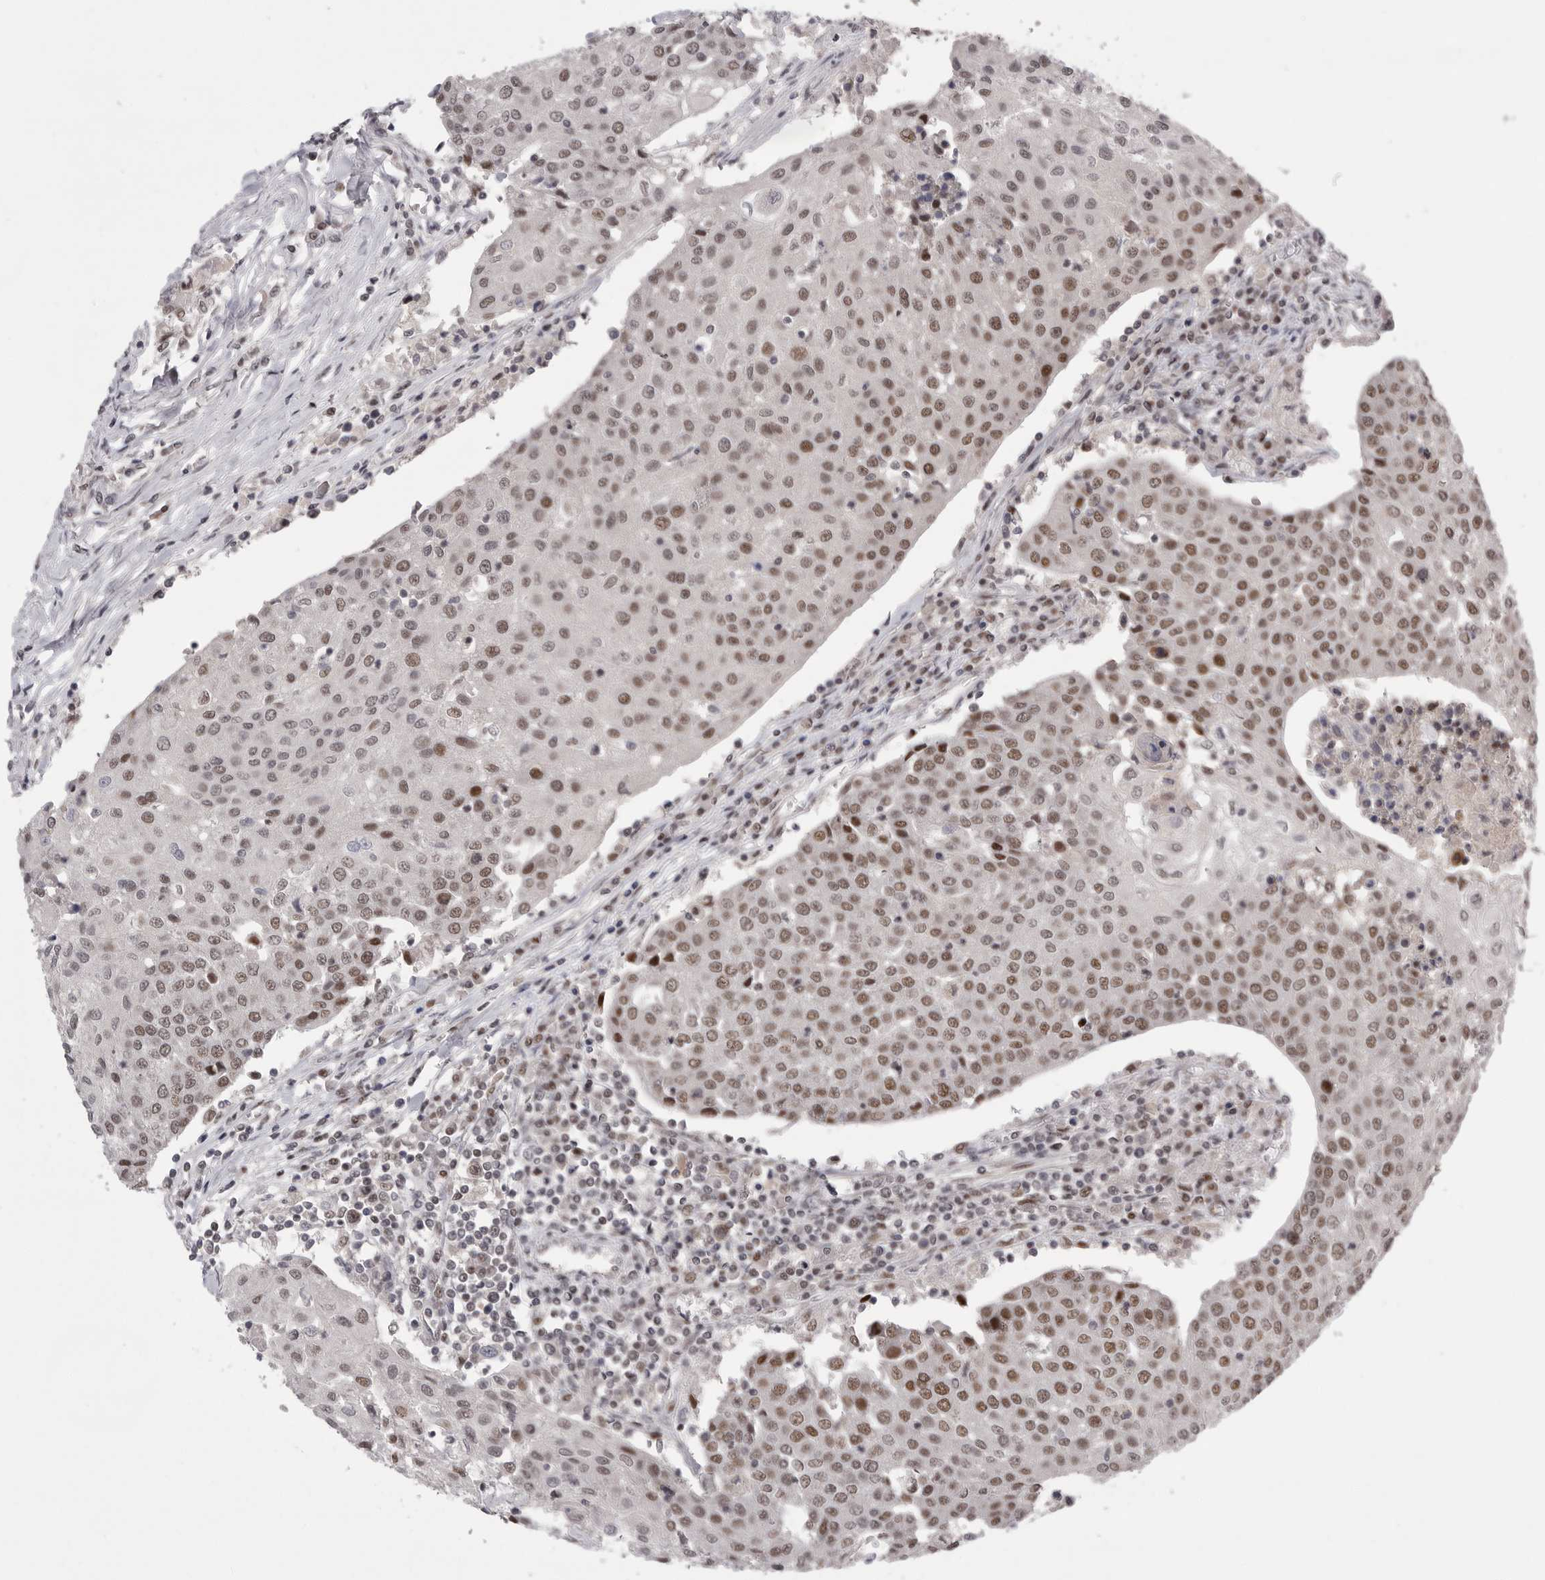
{"staining": {"intensity": "weak", "quantity": ">75%", "location": "nuclear"}, "tissue": "urothelial cancer", "cell_type": "Tumor cells", "image_type": "cancer", "snomed": [{"axis": "morphology", "description": "Urothelial carcinoma, High grade"}, {"axis": "topography", "description": "Urinary bladder"}], "caption": "Immunohistochemical staining of high-grade urothelial carcinoma displays low levels of weak nuclear protein staining in approximately >75% of tumor cells. The staining was performed using DAB, with brown indicating positive protein expression. Nuclei are stained blue with hematoxylin.", "gene": "POU5F1", "patient": {"sex": "female", "age": 85}}